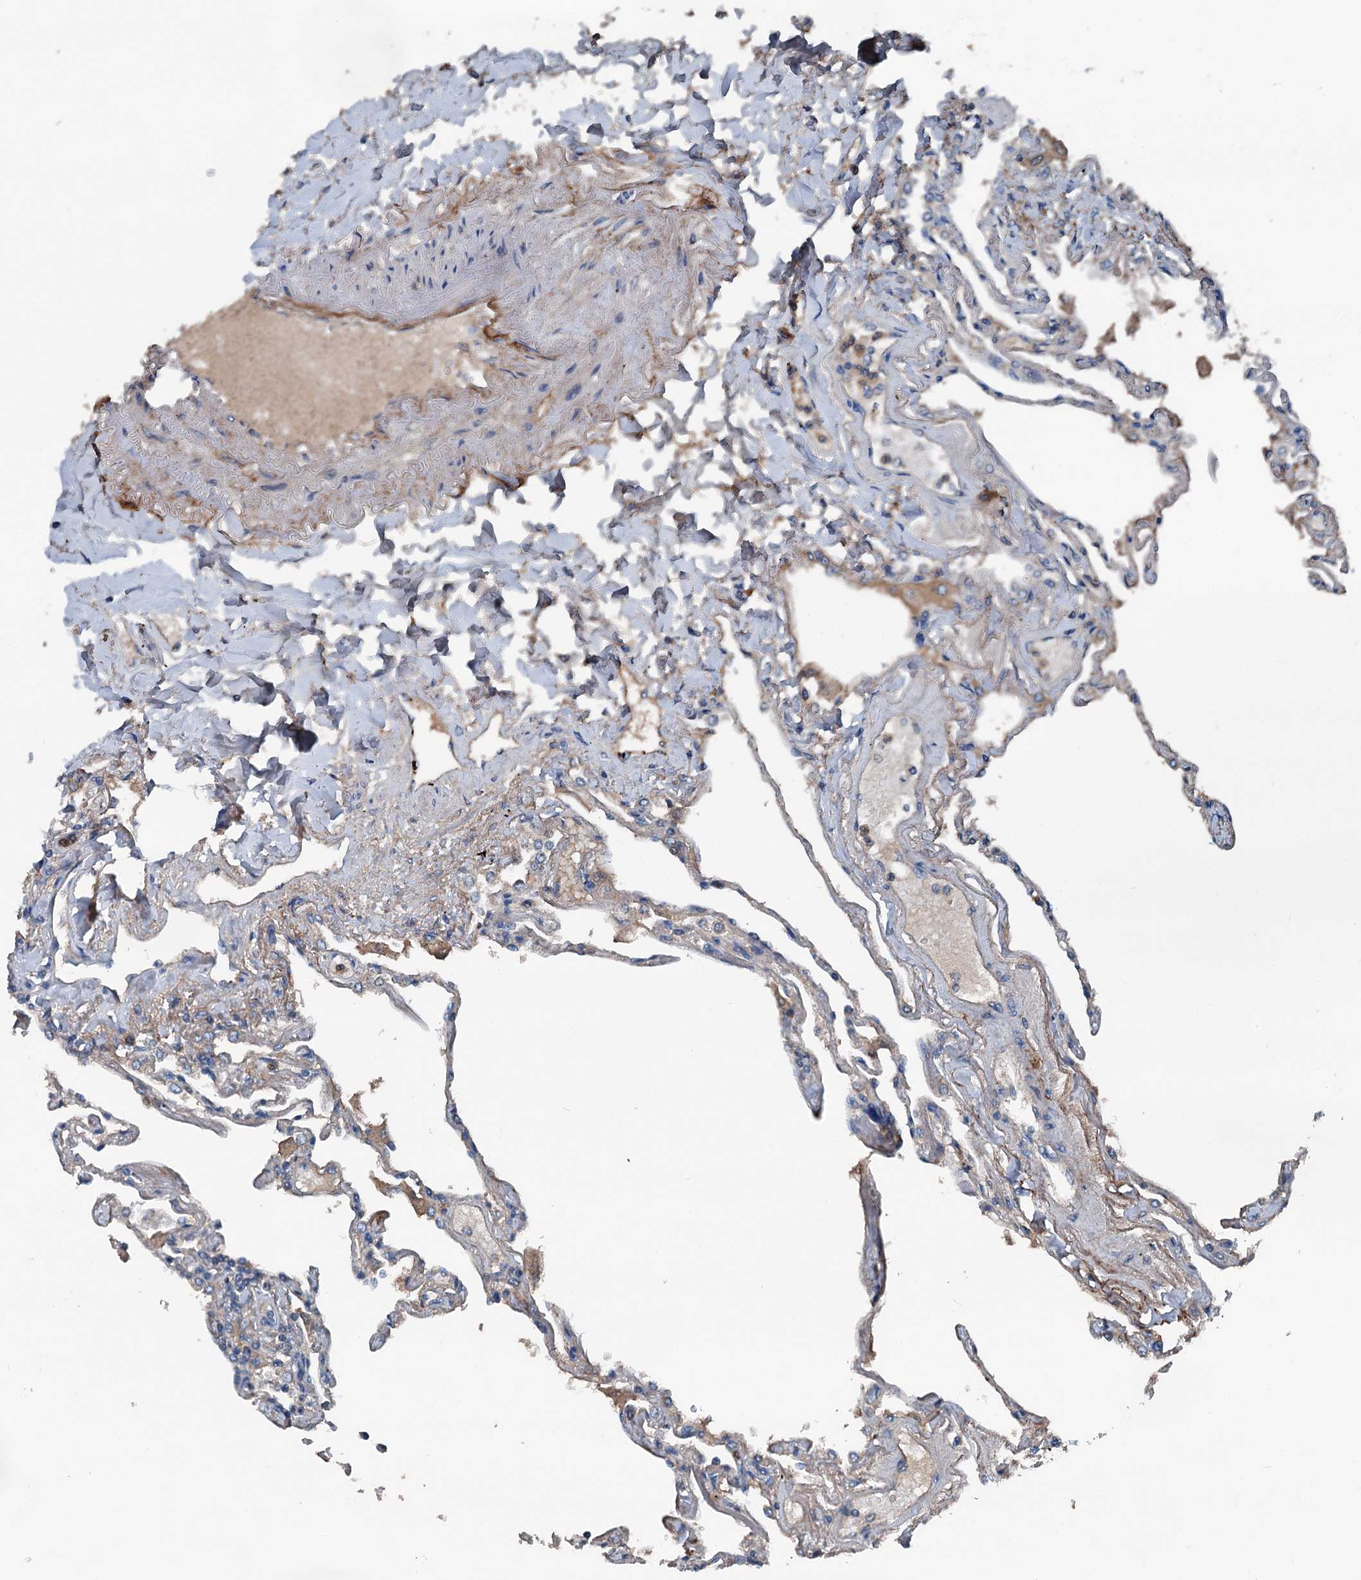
{"staining": {"intensity": "weak", "quantity": "25%-75%", "location": "cytoplasmic/membranous"}, "tissue": "lung", "cell_type": "Alveolar cells", "image_type": "normal", "snomed": [{"axis": "morphology", "description": "Normal tissue, NOS"}, {"axis": "topography", "description": "Lung"}], "caption": "Immunohistochemical staining of benign human lung exhibits 25%-75% levels of weak cytoplasmic/membranous protein positivity in about 25%-75% of alveolar cells.", "gene": "PDSS1", "patient": {"sex": "female", "age": 67}}